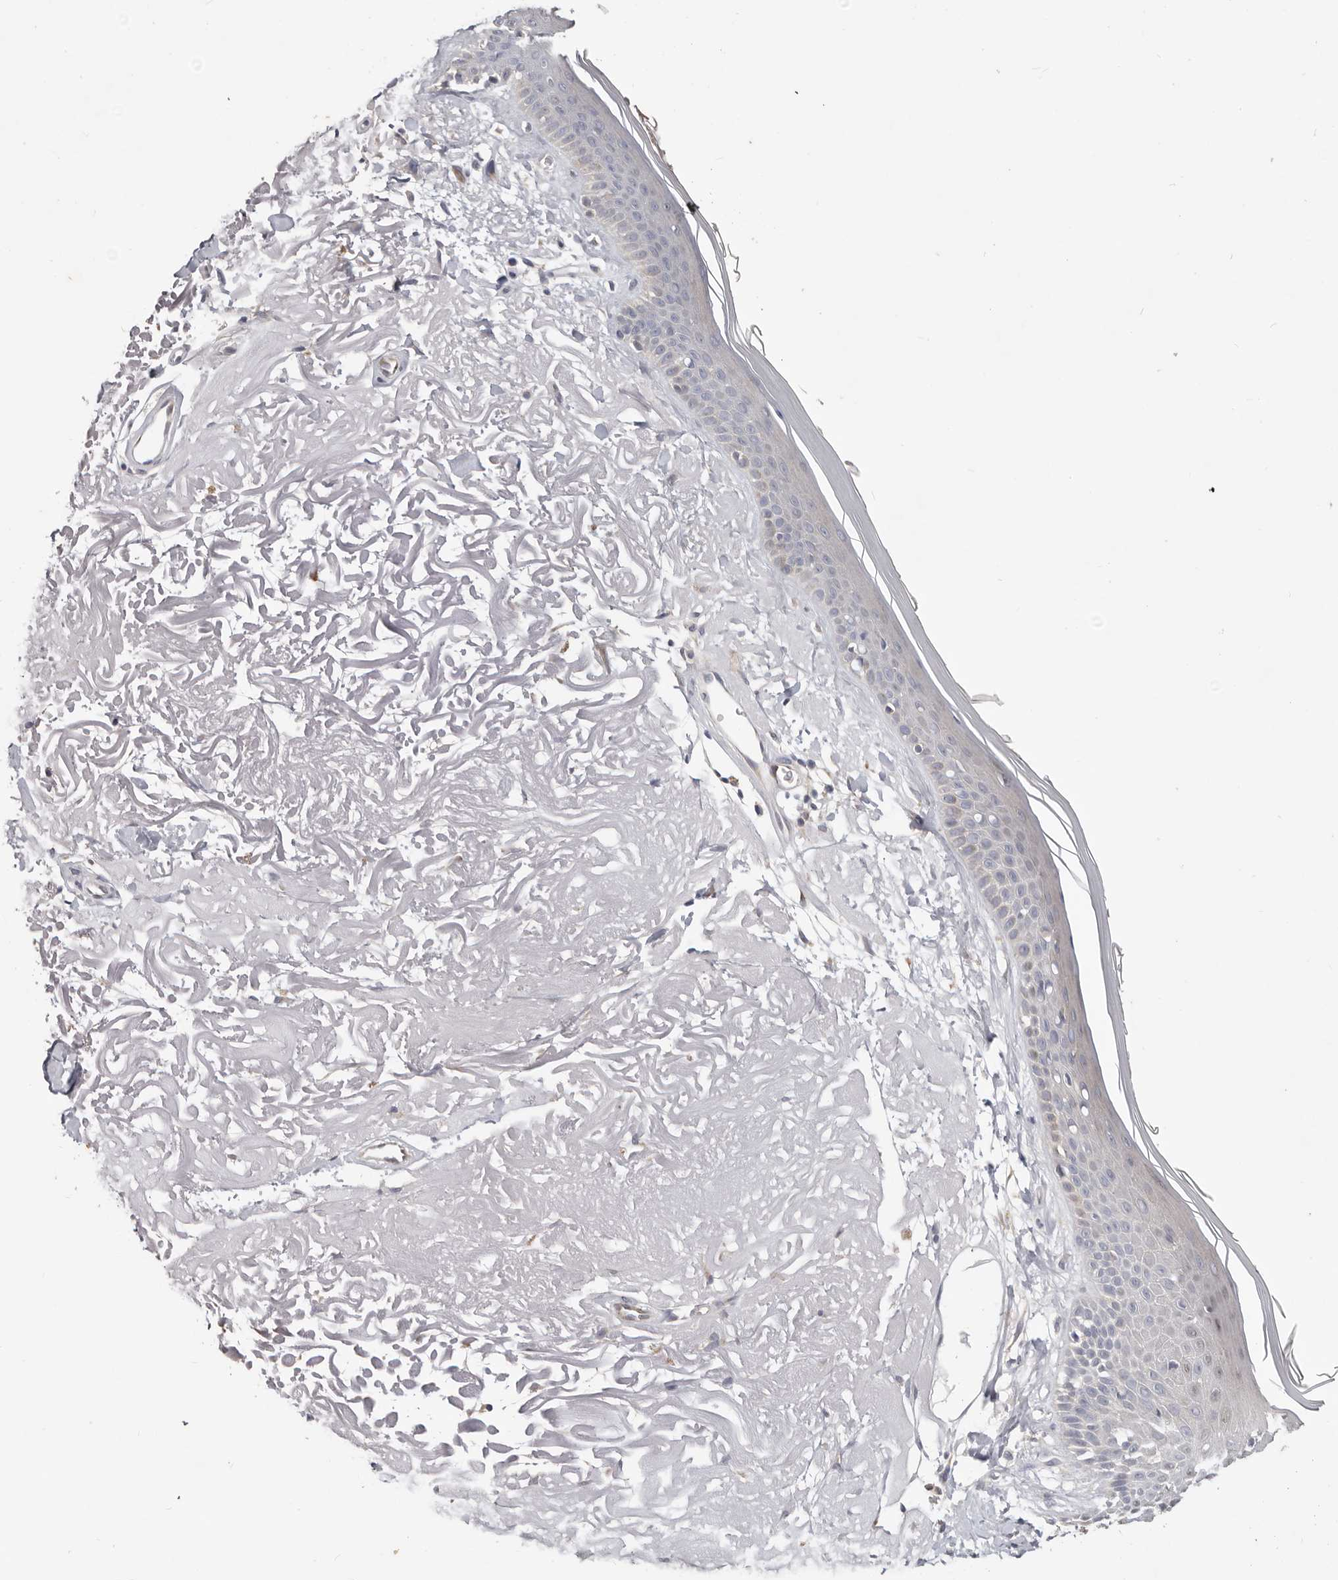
{"staining": {"intensity": "negative", "quantity": "none", "location": "none"}, "tissue": "skin", "cell_type": "Fibroblasts", "image_type": "normal", "snomed": [{"axis": "morphology", "description": "Normal tissue, NOS"}, {"axis": "topography", "description": "Skin"}, {"axis": "topography", "description": "Skeletal muscle"}], "caption": "The photomicrograph displays no staining of fibroblasts in benign skin.", "gene": "WDR77", "patient": {"sex": "male", "age": 83}}